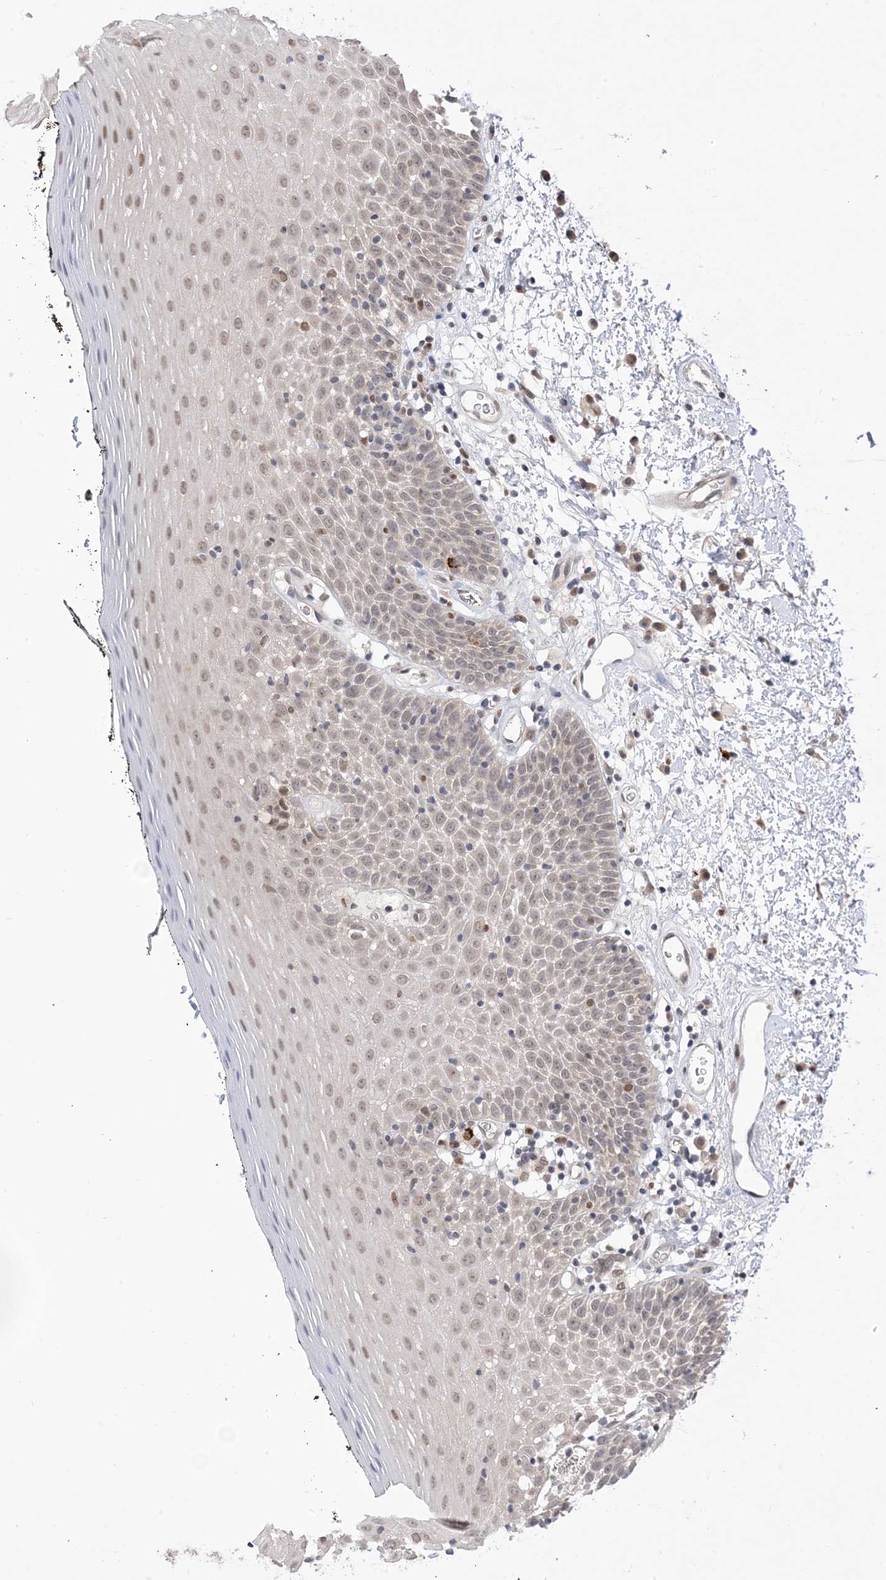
{"staining": {"intensity": "moderate", "quantity": "<25%", "location": "nuclear"}, "tissue": "oral mucosa", "cell_type": "Squamous epithelial cells", "image_type": "normal", "snomed": [{"axis": "morphology", "description": "Normal tissue, NOS"}, {"axis": "topography", "description": "Oral tissue"}], "caption": "Immunohistochemical staining of unremarkable oral mucosa shows low levels of moderate nuclear positivity in approximately <25% of squamous epithelial cells.", "gene": "RANBP9", "patient": {"sex": "male", "age": 74}}